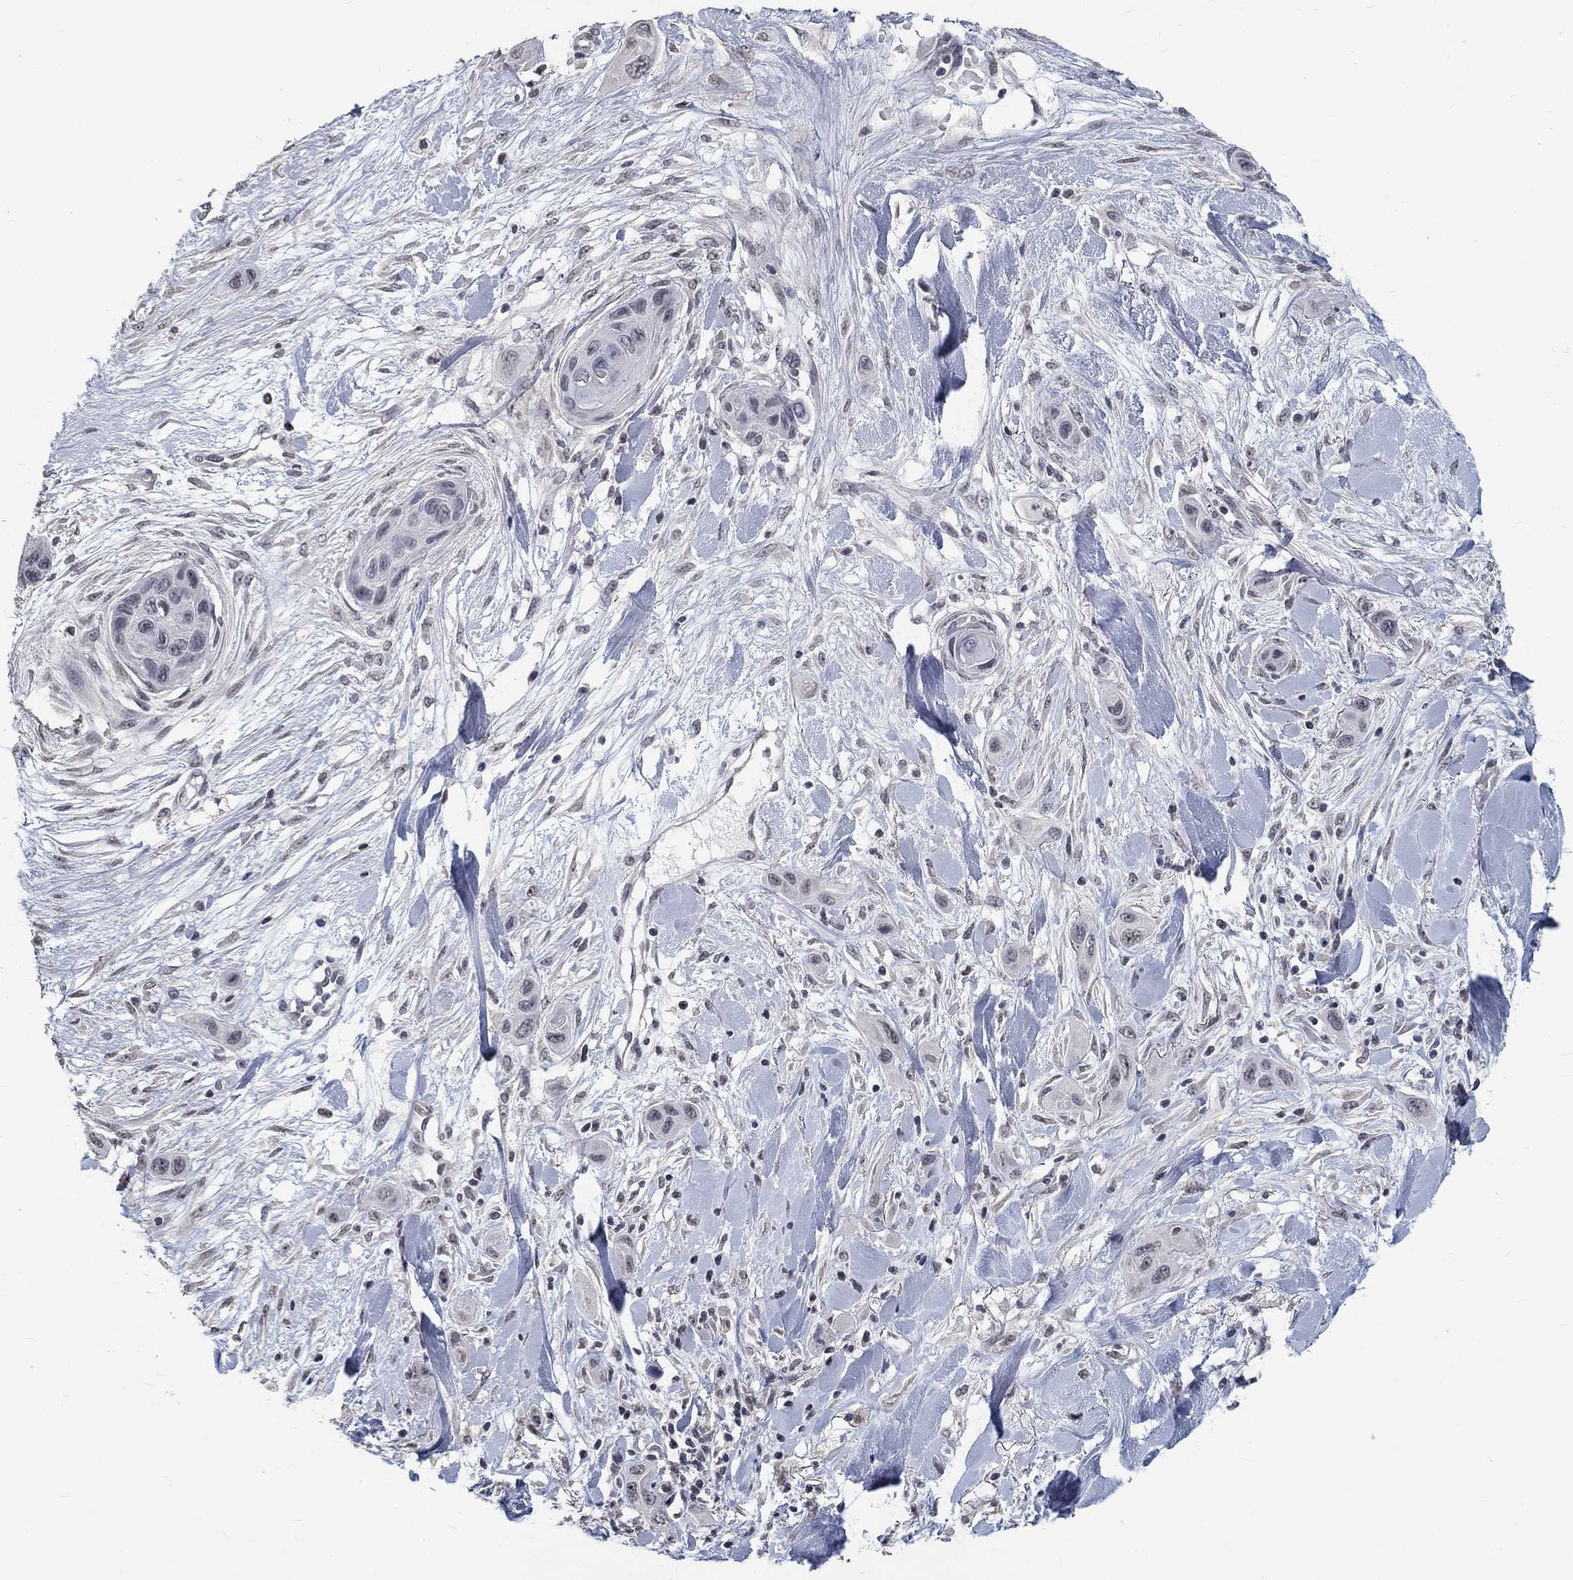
{"staining": {"intensity": "negative", "quantity": "none", "location": "none"}, "tissue": "skin cancer", "cell_type": "Tumor cells", "image_type": "cancer", "snomed": [{"axis": "morphology", "description": "Squamous cell carcinoma, NOS"}, {"axis": "topography", "description": "Skin"}], "caption": "IHC photomicrograph of neoplastic tissue: human squamous cell carcinoma (skin) stained with DAB (3,3'-diaminobenzidine) displays no significant protein staining in tumor cells.", "gene": "SPATA33", "patient": {"sex": "male", "age": 79}}